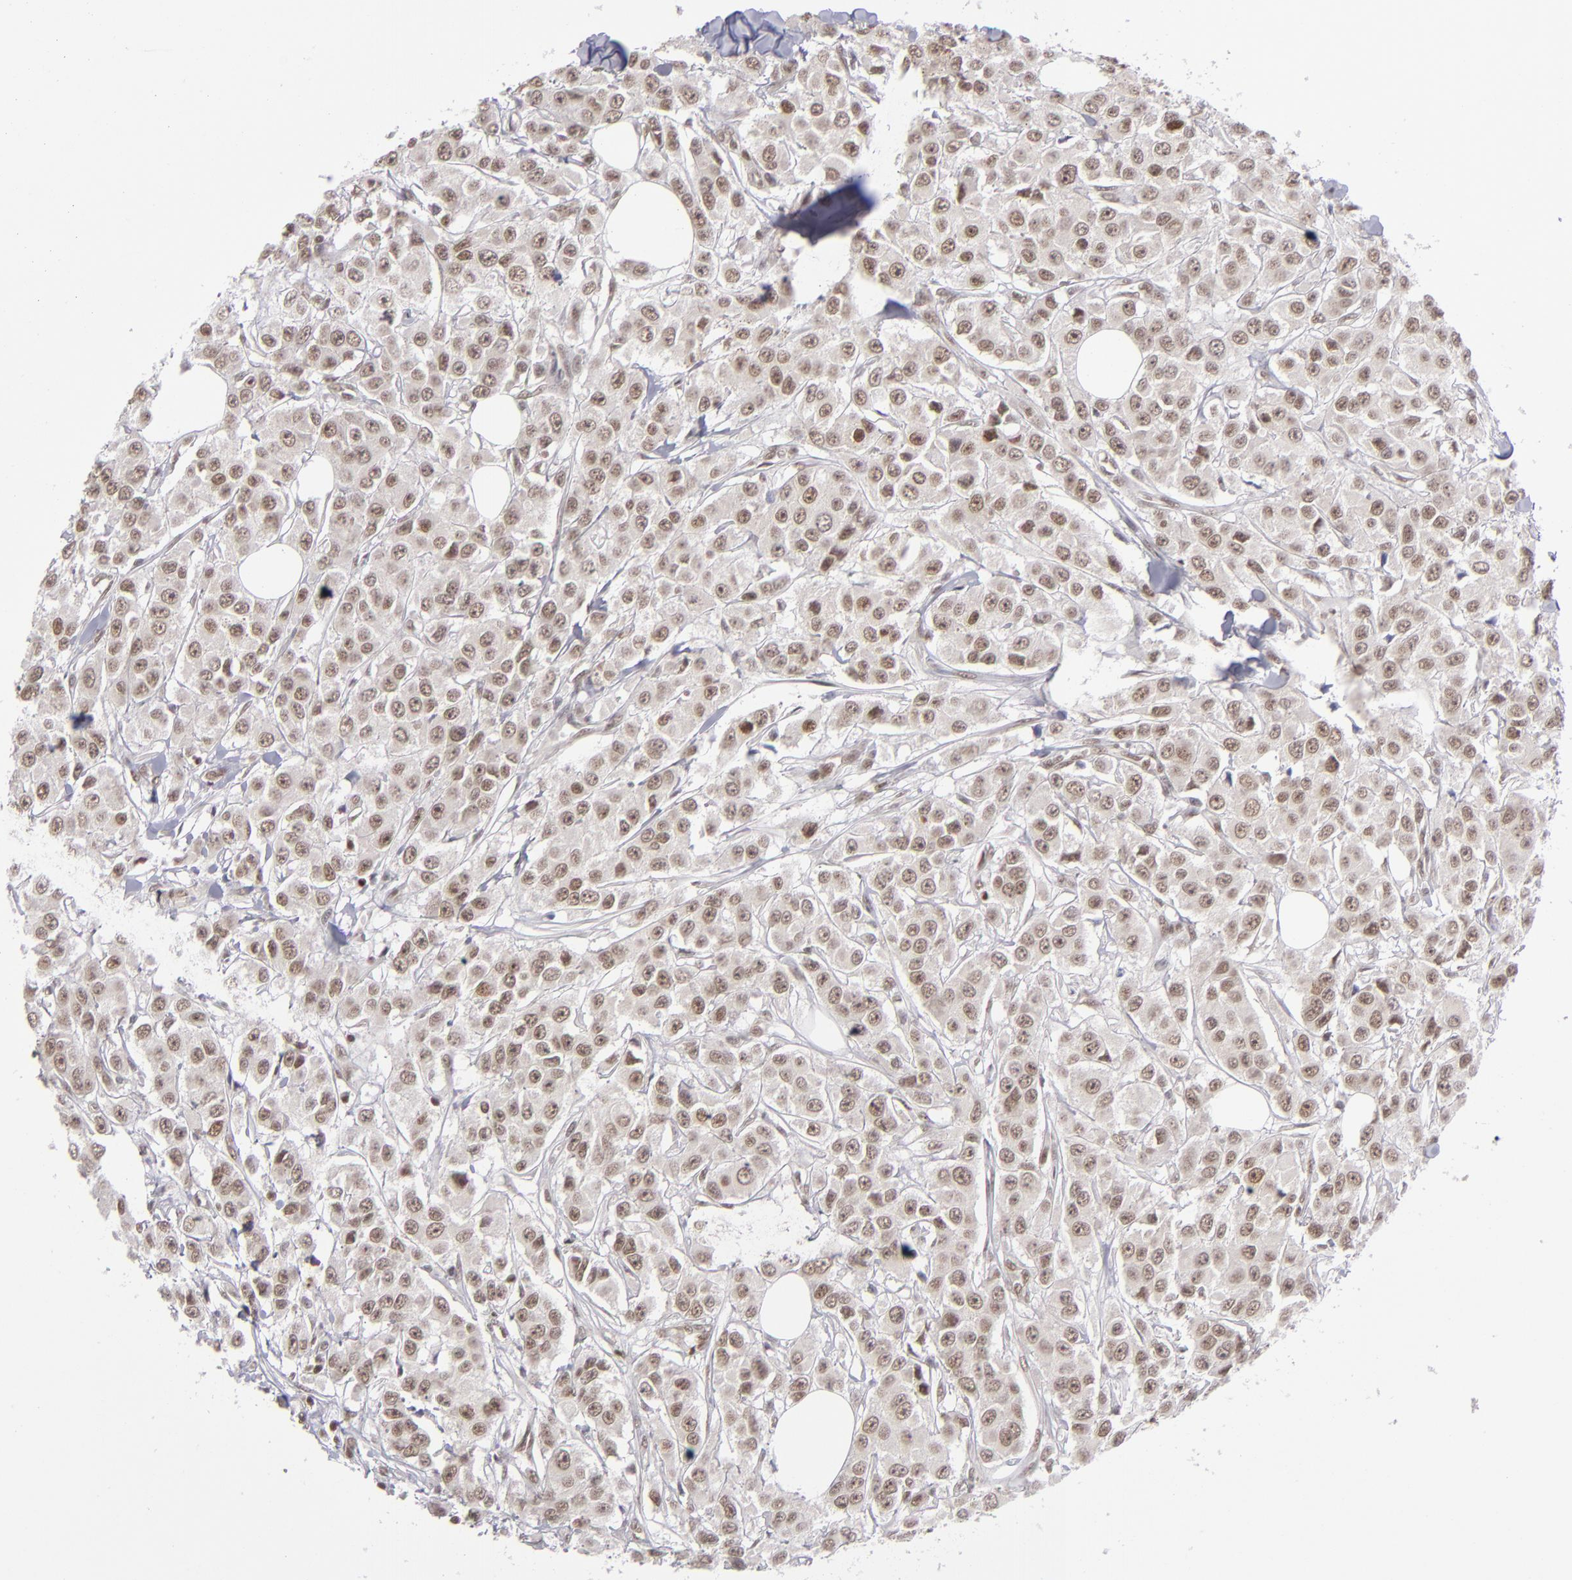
{"staining": {"intensity": "moderate", "quantity": ">75%", "location": "nuclear"}, "tissue": "breast cancer", "cell_type": "Tumor cells", "image_type": "cancer", "snomed": [{"axis": "morphology", "description": "Duct carcinoma"}, {"axis": "topography", "description": "Breast"}], "caption": "Tumor cells show medium levels of moderate nuclear positivity in approximately >75% of cells in breast infiltrating ductal carcinoma.", "gene": "MLLT3", "patient": {"sex": "female", "age": 58}}